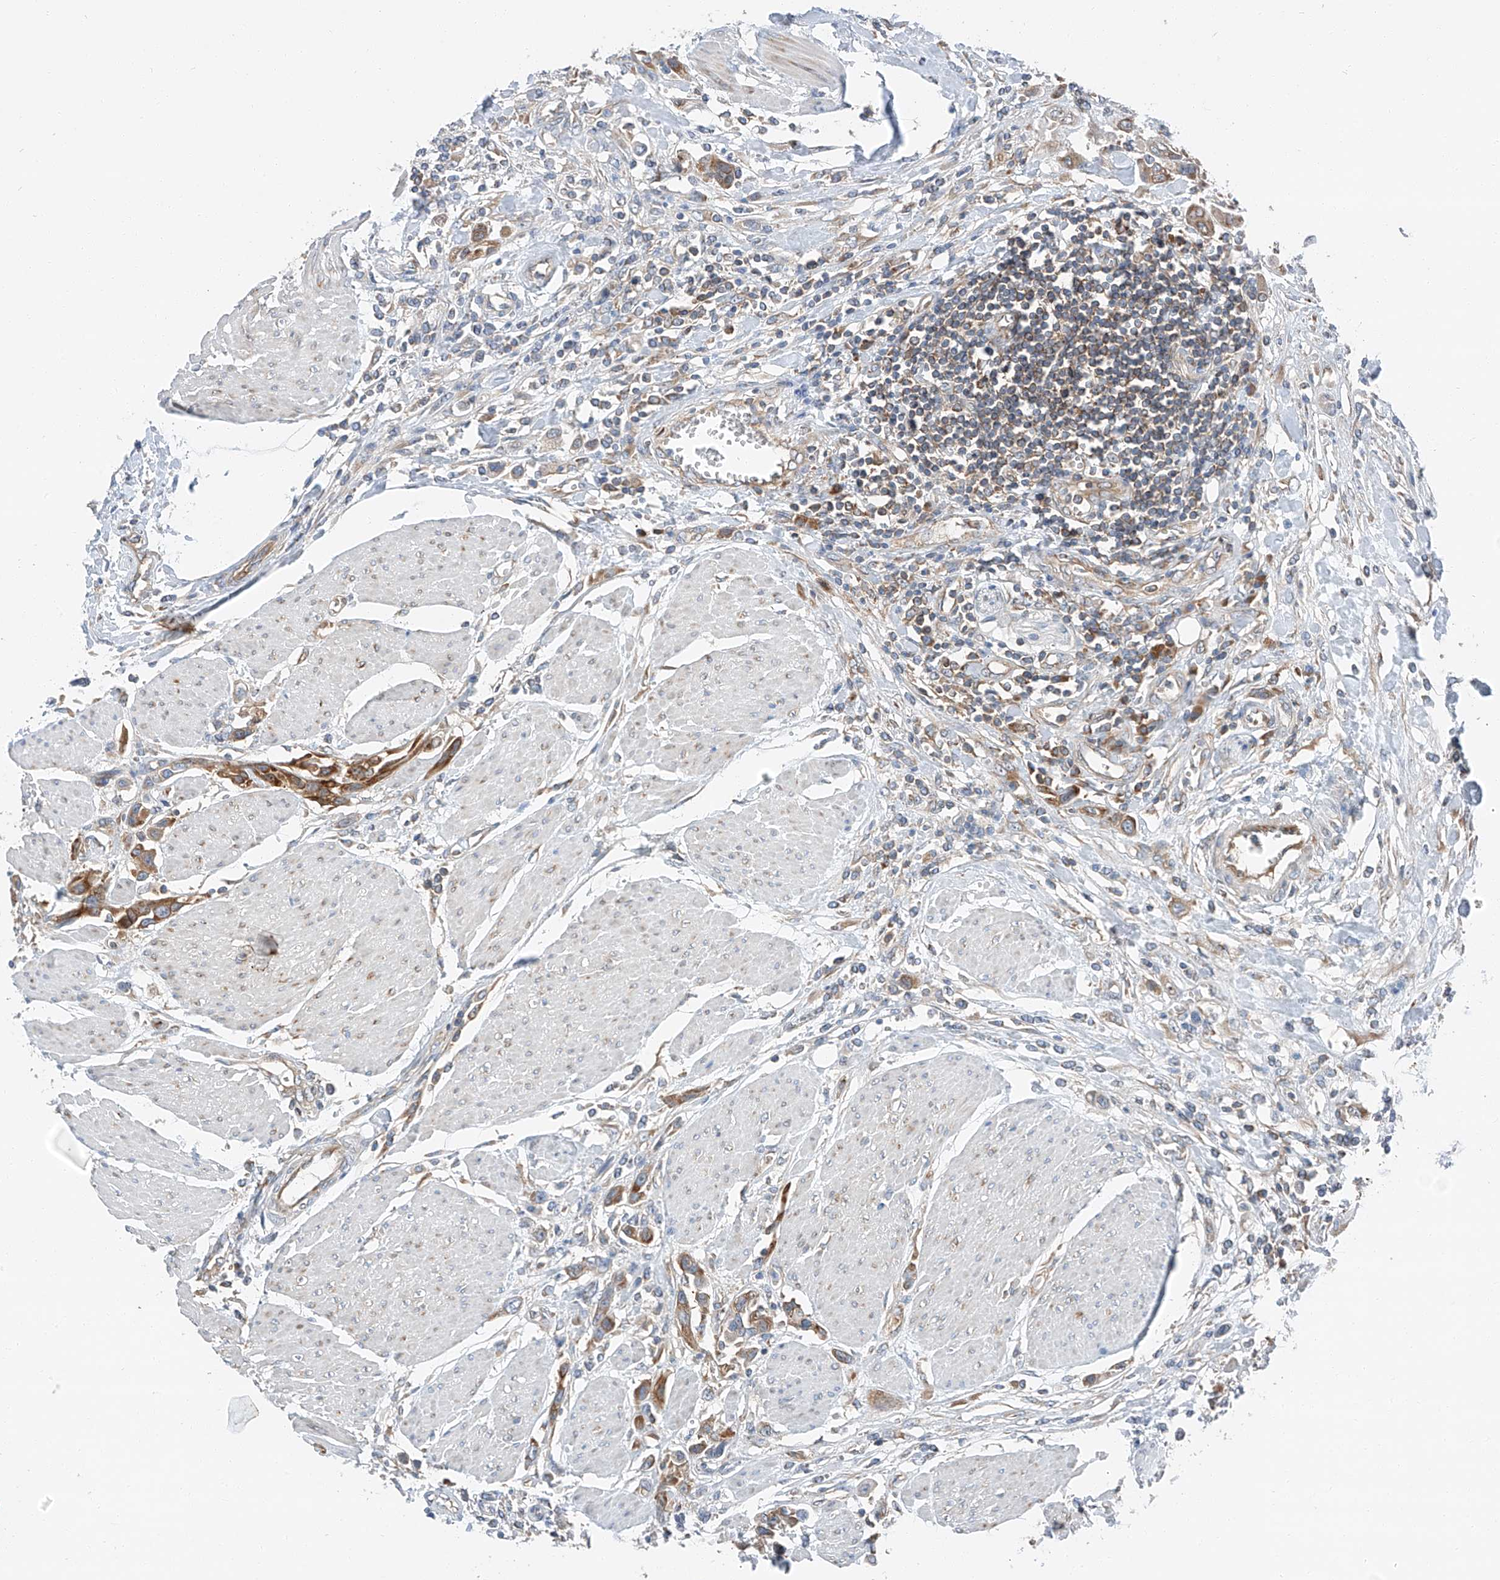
{"staining": {"intensity": "strong", "quantity": "25%-75%", "location": "cytoplasmic/membranous"}, "tissue": "urothelial cancer", "cell_type": "Tumor cells", "image_type": "cancer", "snomed": [{"axis": "morphology", "description": "Urothelial carcinoma, High grade"}, {"axis": "topography", "description": "Urinary bladder"}], "caption": "Approximately 25%-75% of tumor cells in human high-grade urothelial carcinoma exhibit strong cytoplasmic/membranous protein expression as visualized by brown immunohistochemical staining.", "gene": "ZC3H15", "patient": {"sex": "male", "age": 50}}